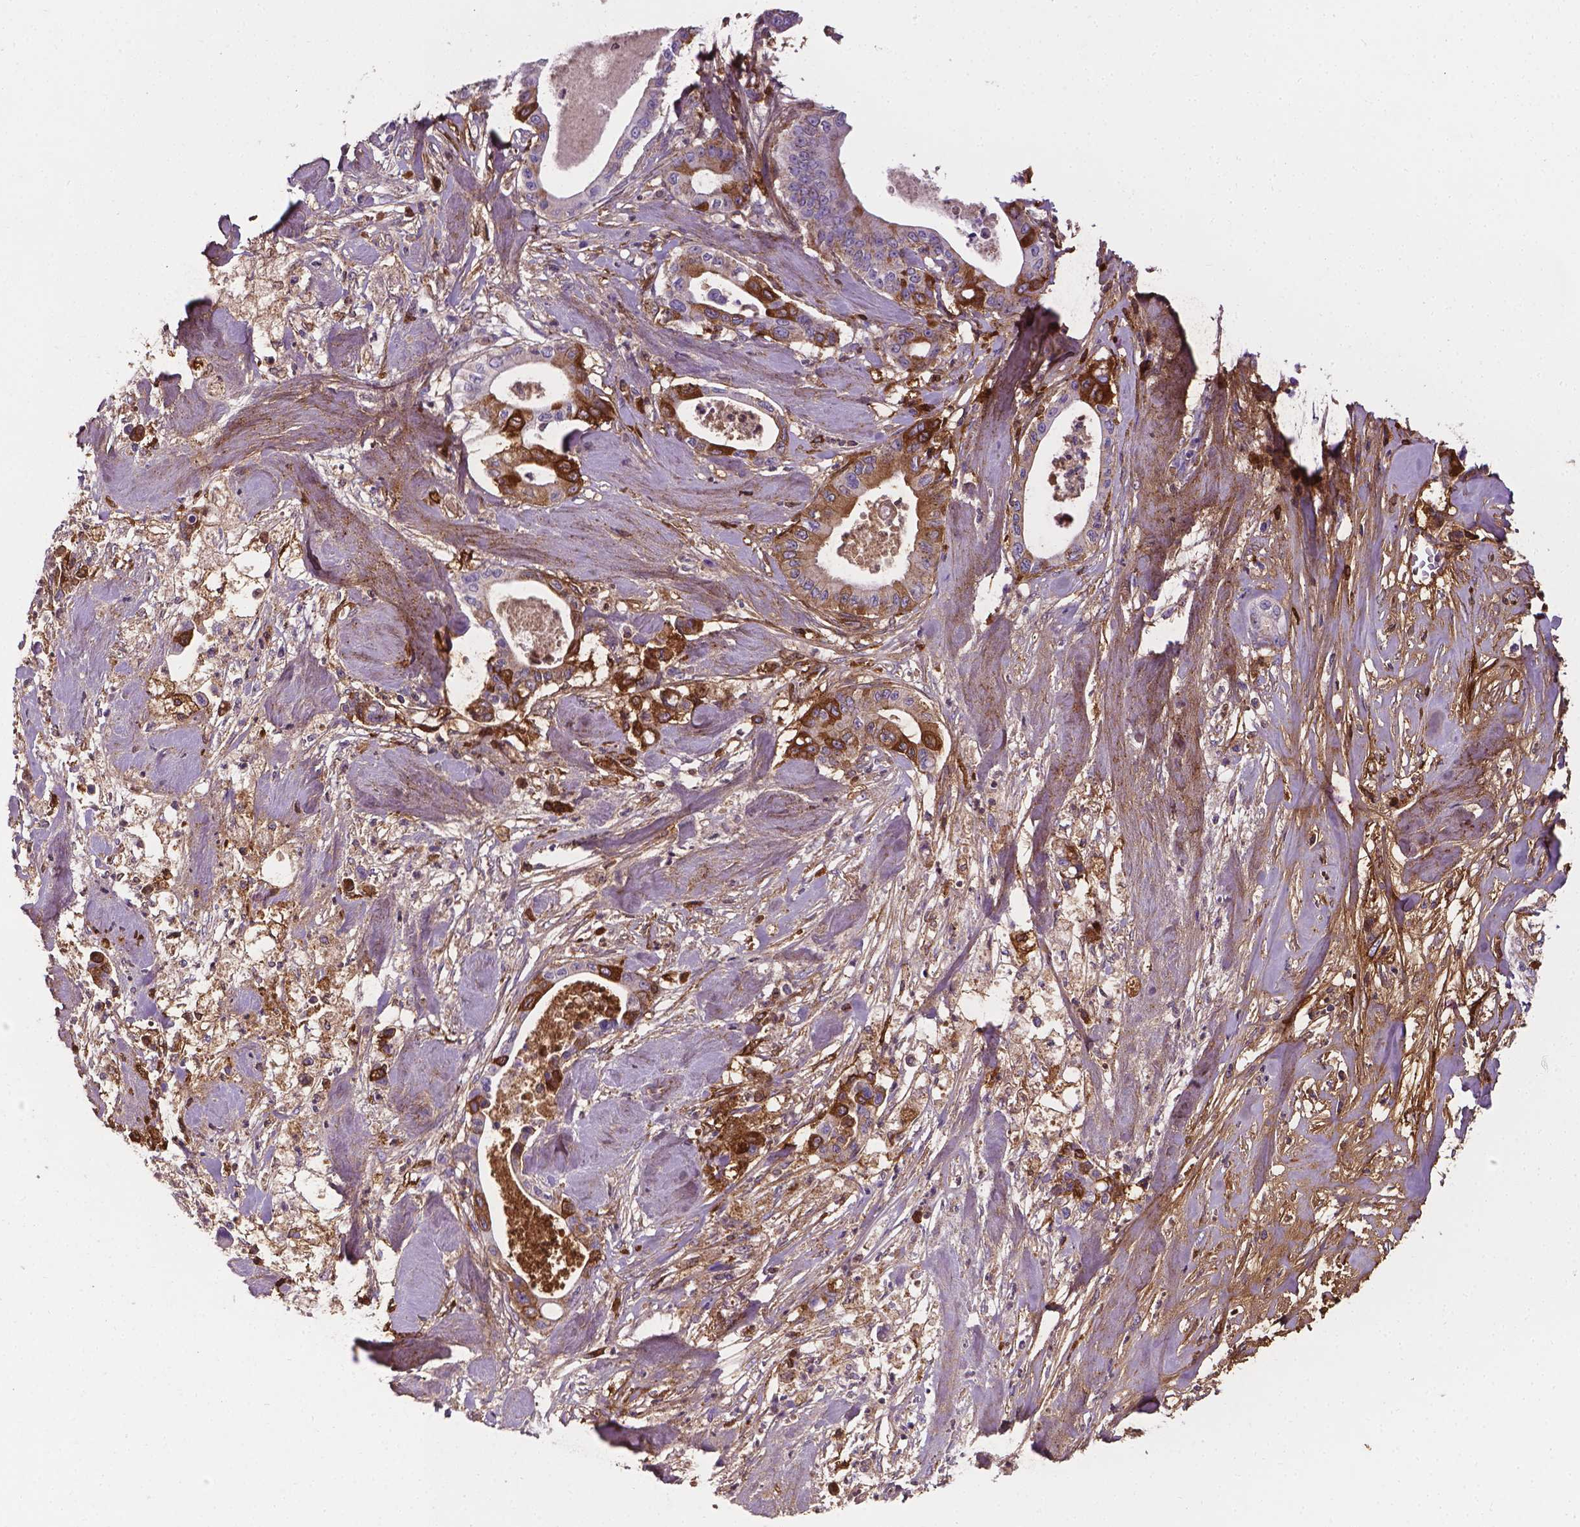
{"staining": {"intensity": "moderate", "quantity": "25%-75%", "location": "cytoplasmic/membranous"}, "tissue": "pancreatic cancer", "cell_type": "Tumor cells", "image_type": "cancer", "snomed": [{"axis": "morphology", "description": "Adenocarcinoma, NOS"}, {"axis": "topography", "description": "Pancreas"}], "caption": "Pancreatic cancer (adenocarcinoma) stained with a protein marker displays moderate staining in tumor cells.", "gene": "APOE", "patient": {"sex": "male", "age": 71}}